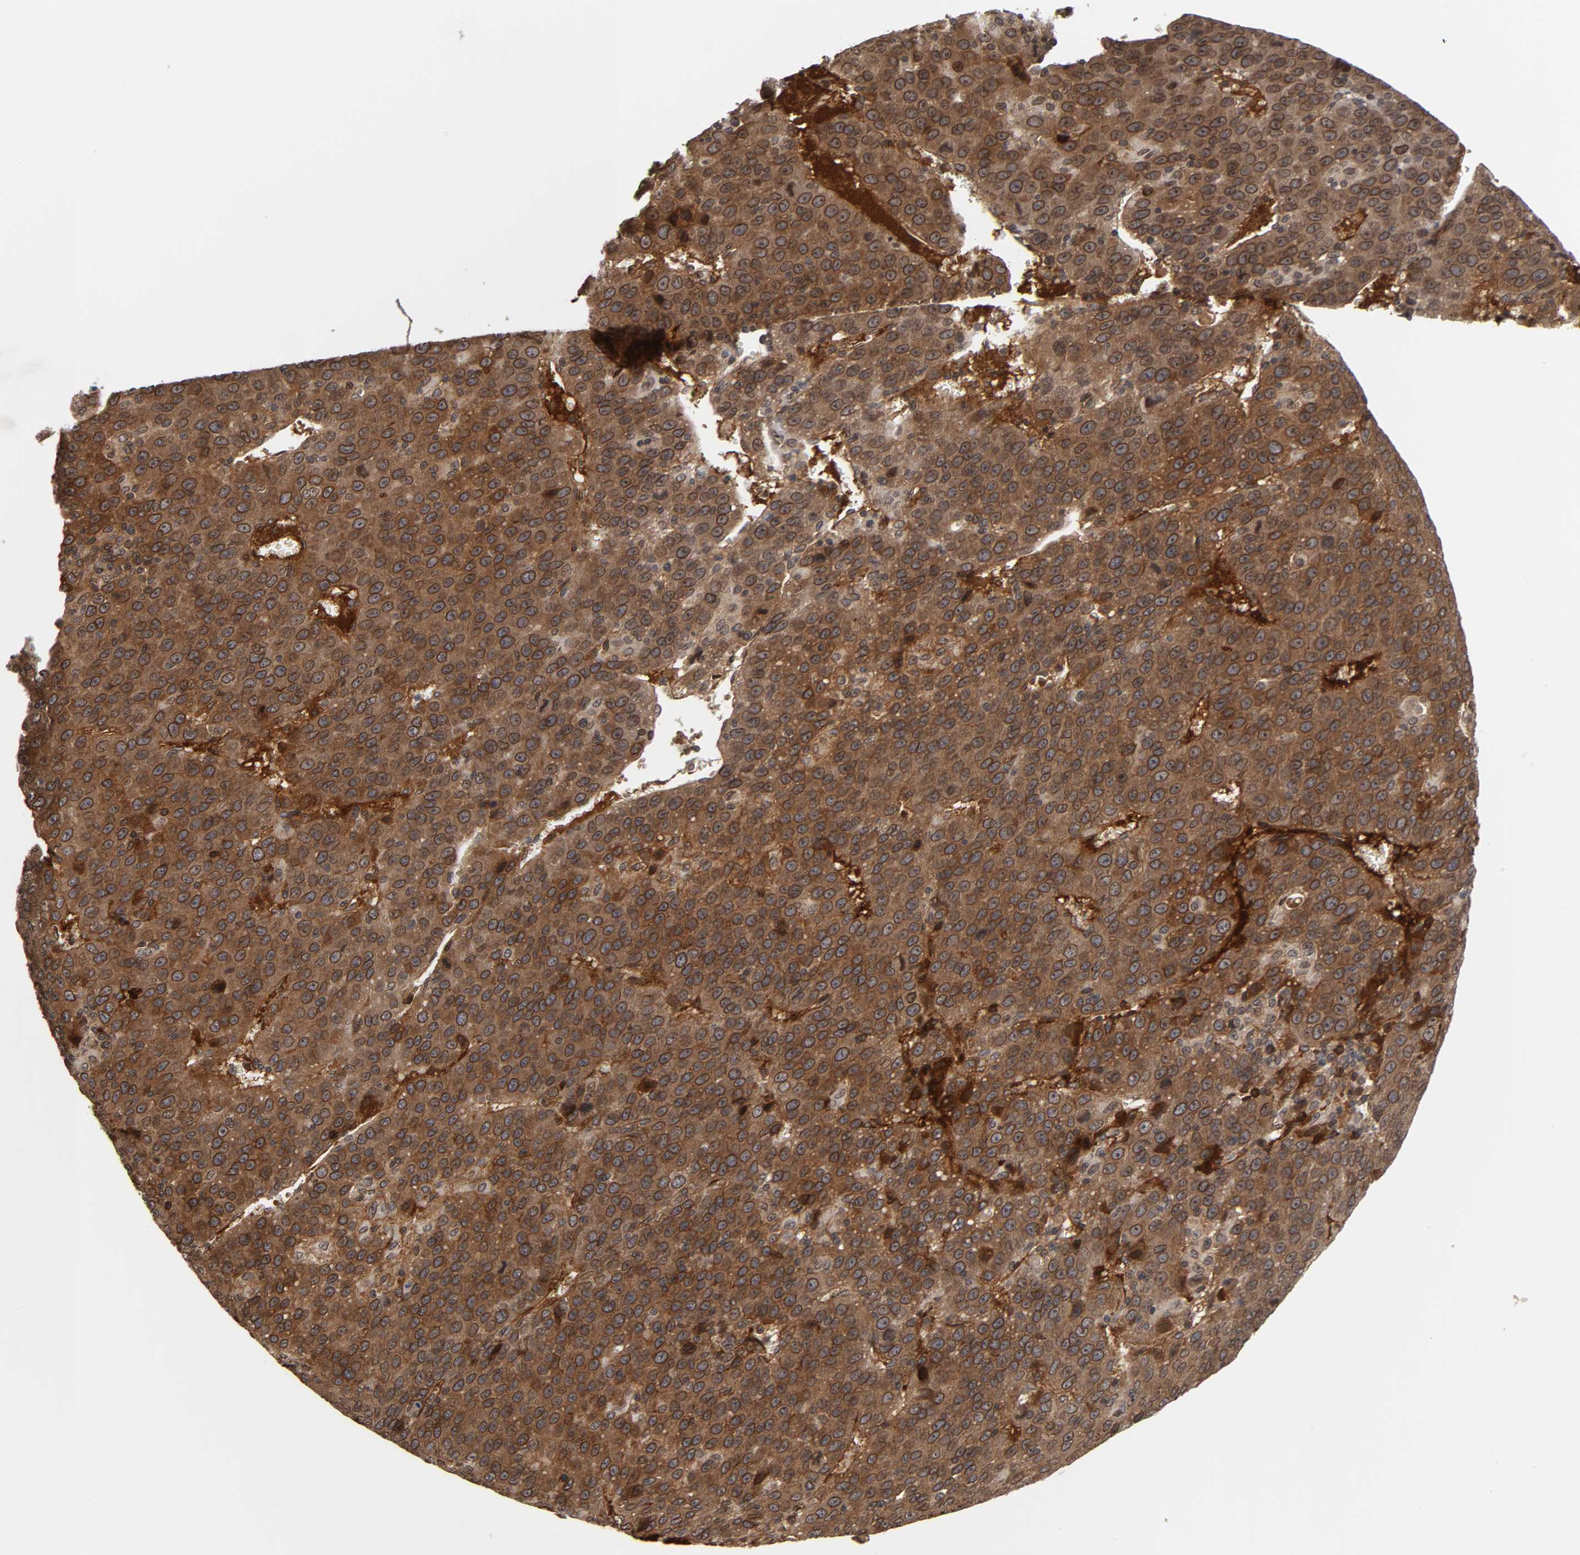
{"staining": {"intensity": "strong", "quantity": ">75%", "location": "cytoplasmic/membranous,nuclear"}, "tissue": "liver cancer", "cell_type": "Tumor cells", "image_type": "cancer", "snomed": [{"axis": "morphology", "description": "Carcinoma, Hepatocellular, NOS"}, {"axis": "topography", "description": "Liver"}], "caption": "This is a micrograph of immunohistochemistry staining of liver cancer (hepatocellular carcinoma), which shows strong staining in the cytoplasmic/membranous and nuclear of tumor cells.", "gene": "CPN2", "patient": {"sex": "female", "age": 53}}